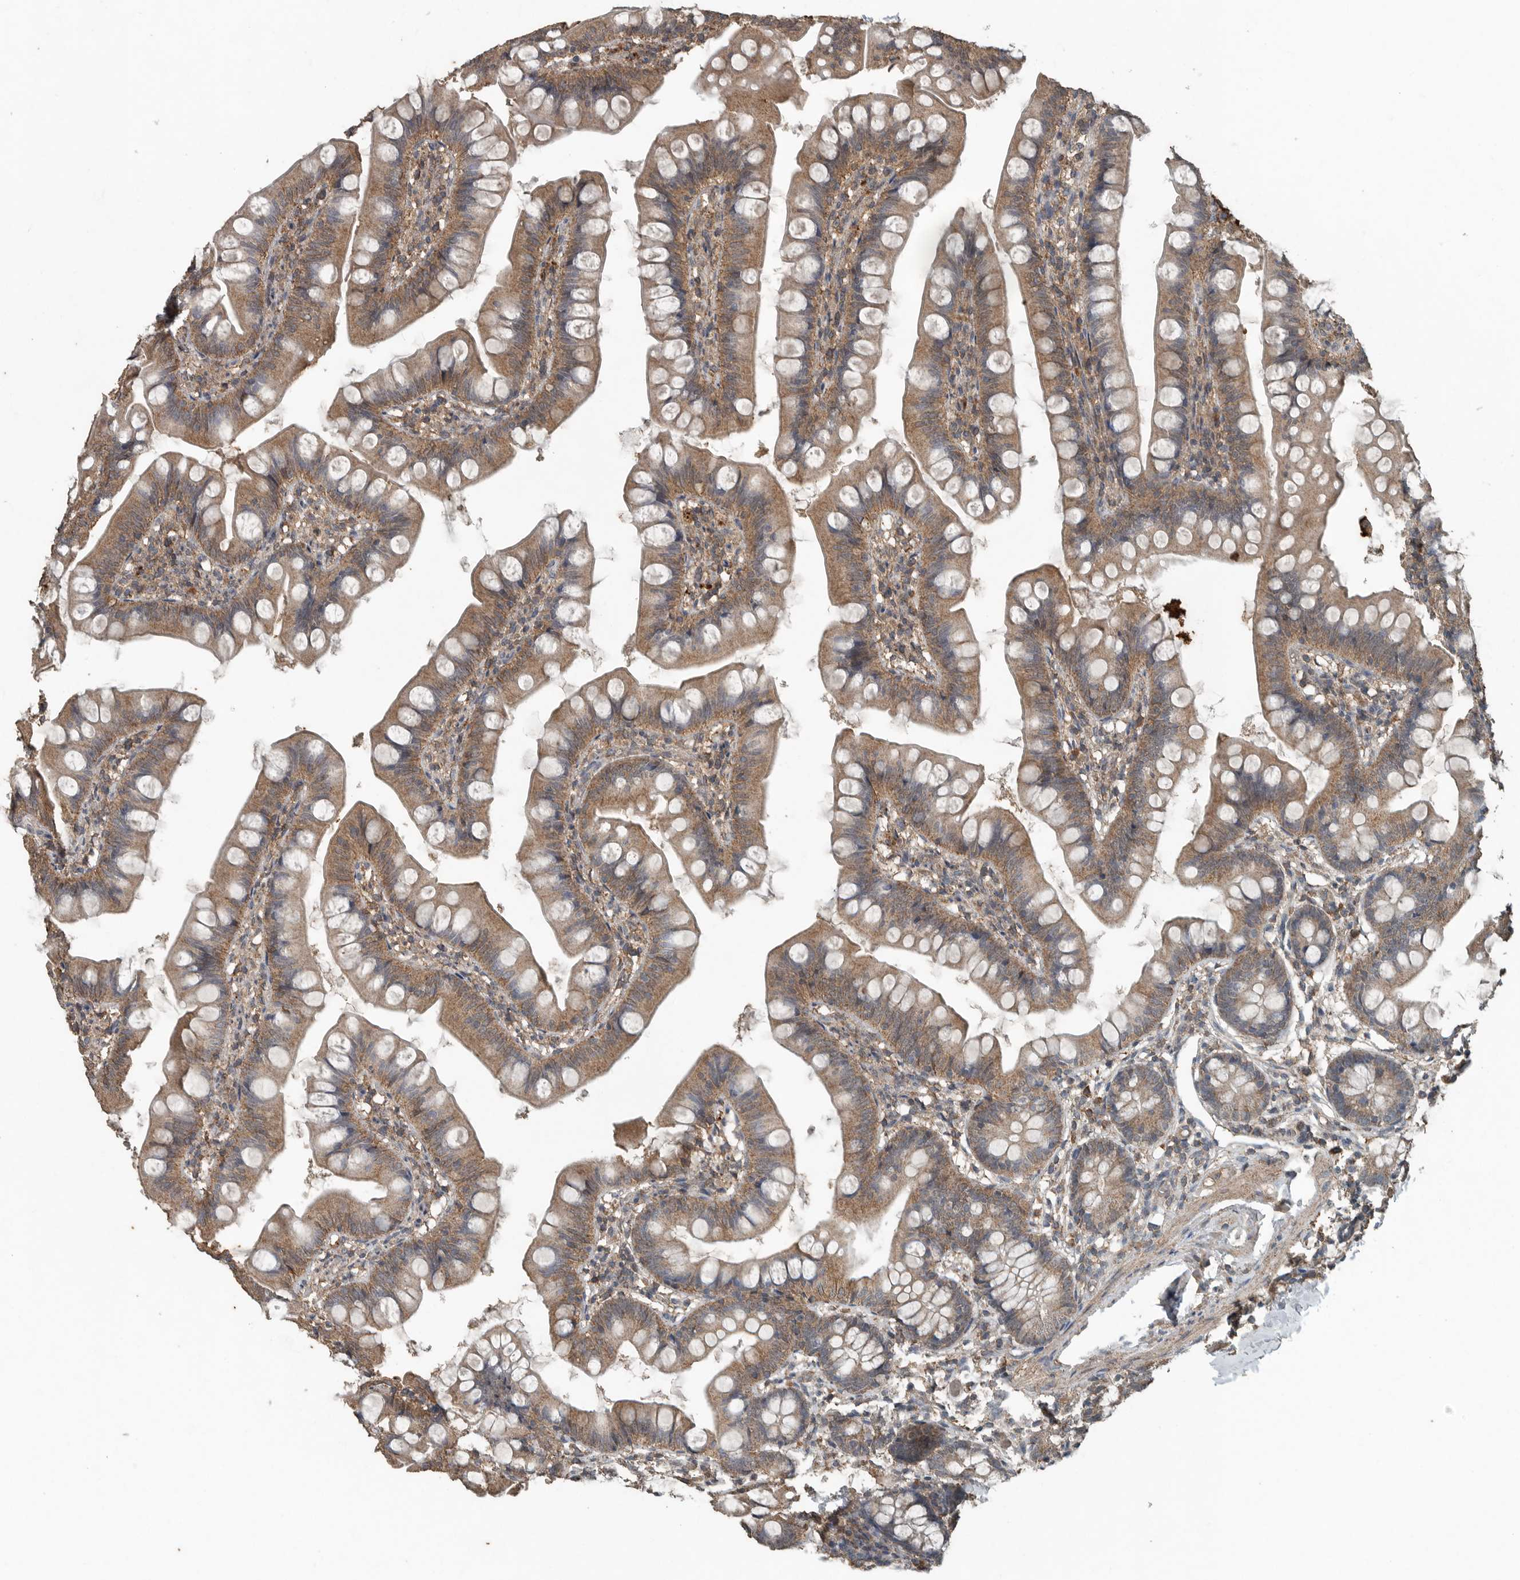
{"staining": {"intensity": "strong", "quantity": "25%-75%", "location": "cytoplasmic/membranous"}, "tissue": "small intestine", "cell_type": "Glandular cells", "image_type": "normal", "snomed": [{"axis": "morphology", "description": "Normal tissue, NOS"}, {"axis": "topography", "description": "Small intestine"}], "caption": "Benign small intestine displays strong cytoplasmic/membranous expression in approximately 25%-75% of glandular cells, visualized by immunohistochemistry.", "gene": "IL6ST", "patient": {"sex": "male", "age": 7}}